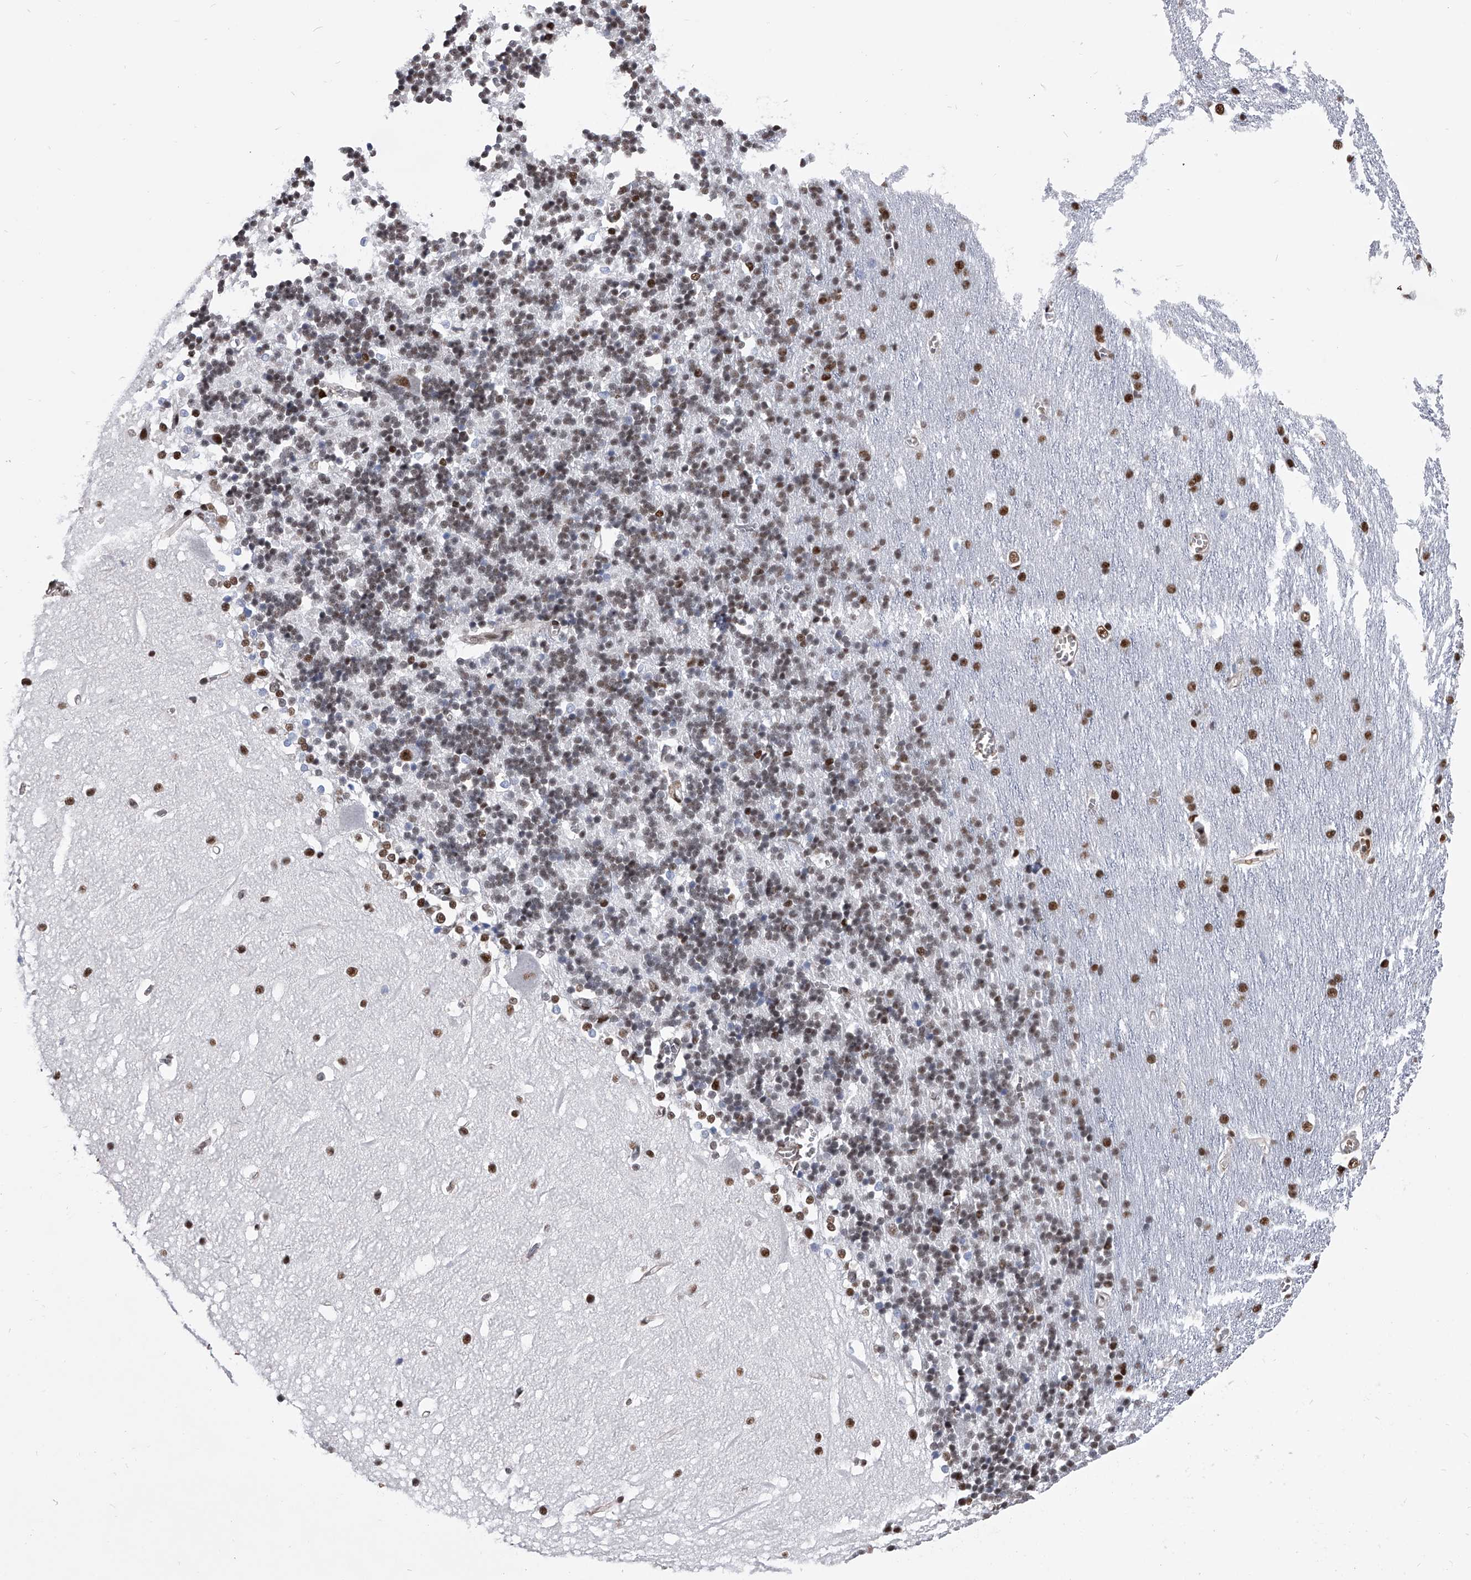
{"staining": {"intensity": "moderate", "quantity": "25%-75%", "location": "nuclear"}, "tissue": "cerebellum", "cell_type": "Cells in granular layer", "image_type": "normal", "snomed": [{"axis": "morphology", "description": "Normal tissue, NOS"}, {"axis": "topography", "description": "Cerebellum"}], "caption": "Cerebellum stained for a protein exhibits moderate nuclear positivity in cells in granular layer.", "gene": "SIM2", "patient": {"sex": "male", "age": 37}}